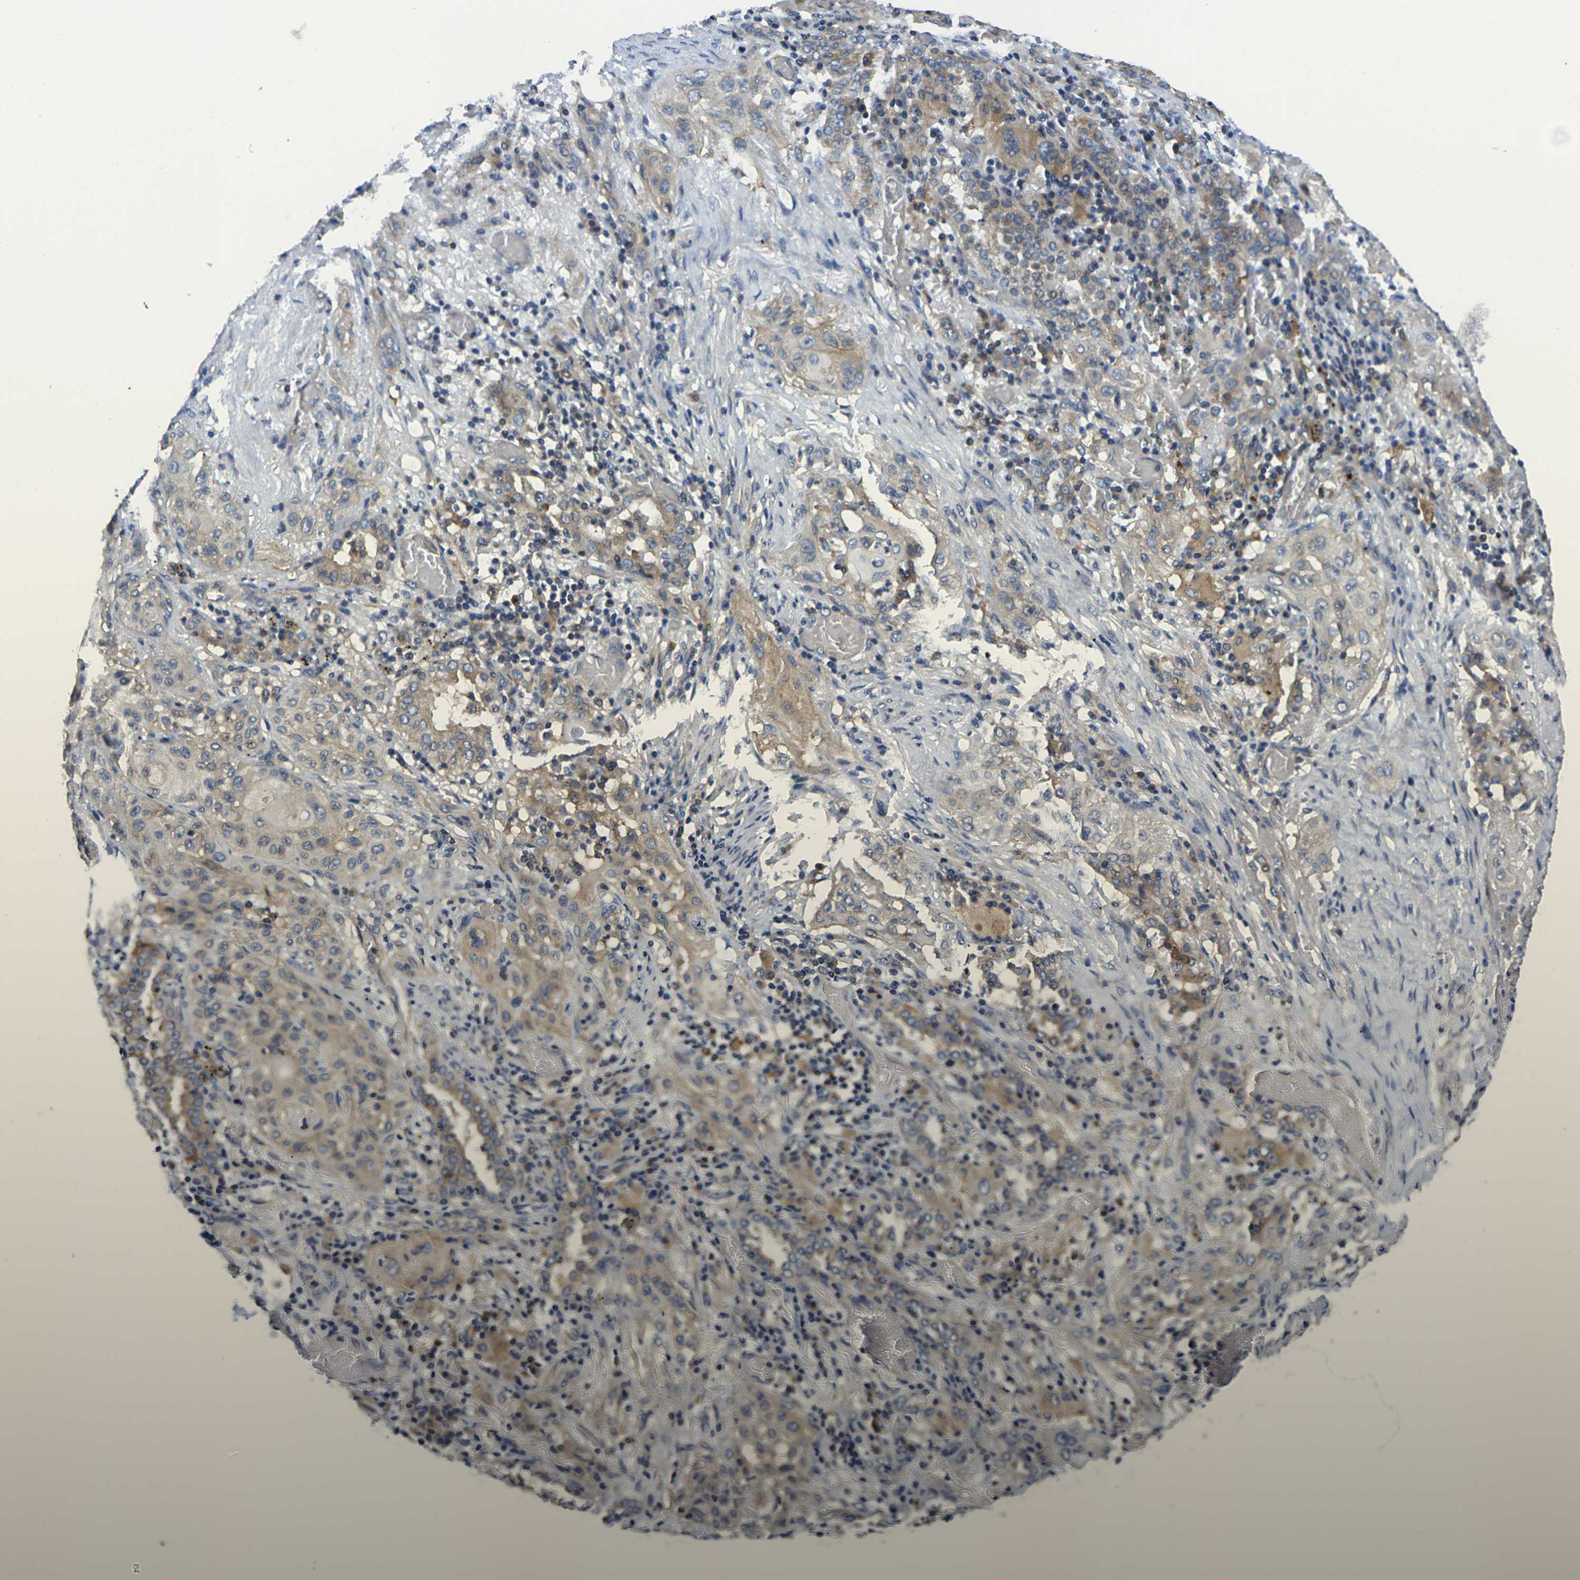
{"staining": {"intensity": "moderate", "quantity": "<25%", "location": "cytoplasmic/membranous"}, "tissue": "lung cancer", "cell_type": "Tumor cells", "image_type": "cancer", "snomed": [{"axis": "morphology", "description": "Squamous cell carcinoma, NOS"}, {"axis": "topography", "description": "Lung"}], "caption": "High-magnification brightfield microscopy of lung cancer stained with DAB (brown) and counterstained with hematoxylin (blue). tumor cells exhibit moderate cytoplasmic/membranous expression is identified in about<25% of cells.", "gene": "TMCC2", "patient": {"sex": "female", "age": 47}}